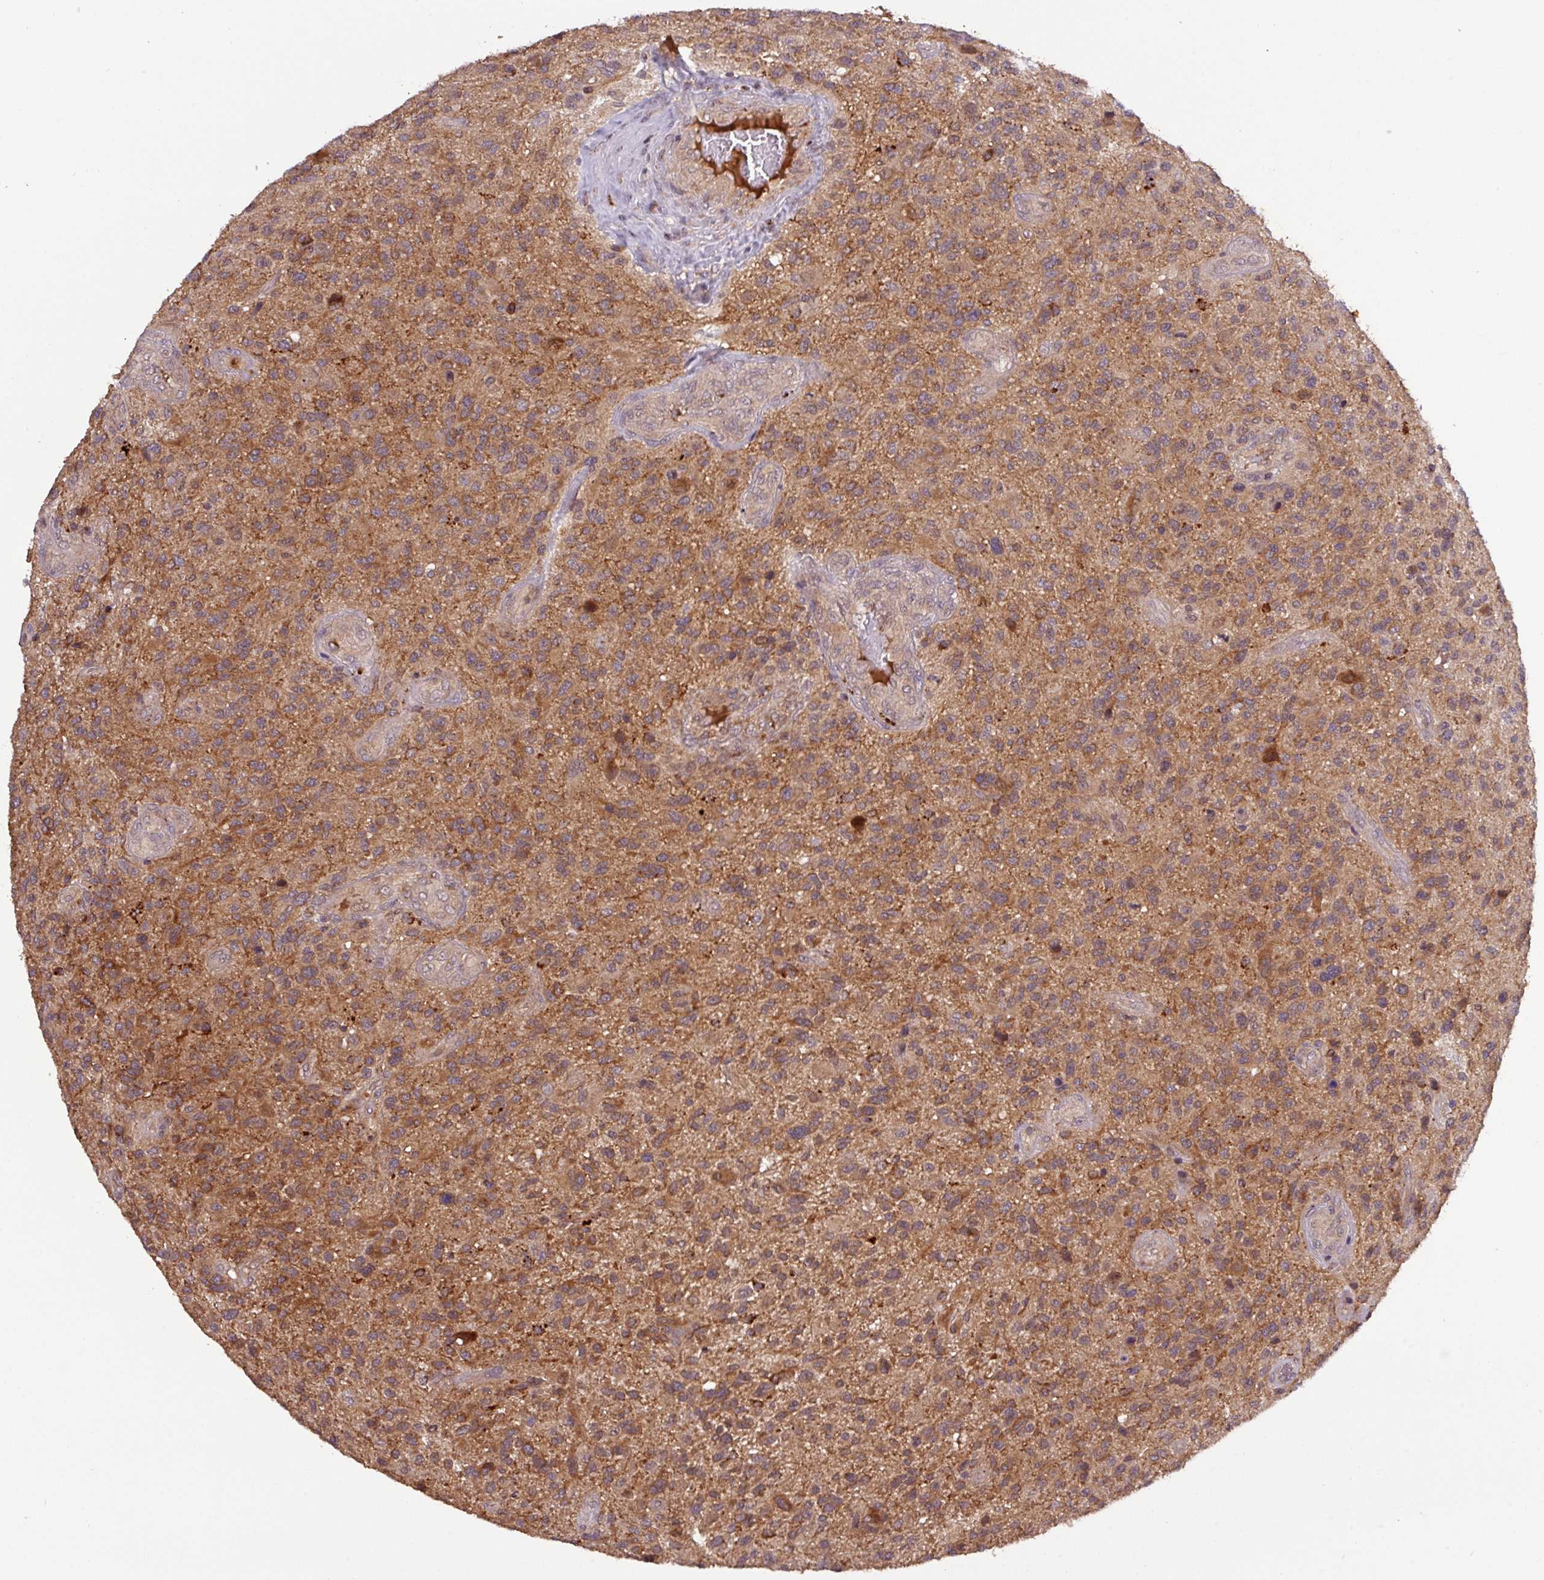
{"staining": {"intensity": "moderate", "quantity": ">75%", "location": "cytoplasmic/membranous"}, "tissue": "glioma", "cell_type": "Tumor cells", "image_type": "cancer", "snomed": [{"axis": "morphology", "description": "Glioma, malignant, High grade"}, {"axis": "topography", "description": "Brain"}], "caption": "Malignant high-grade glioma tissue shows moderate cytoplasmic/membranous positivity in approximately >75% of tumor cells, visualized by immunohistochemistry.", "gene": "PUS1", "patient": {"sex": "male", "age": 47}}